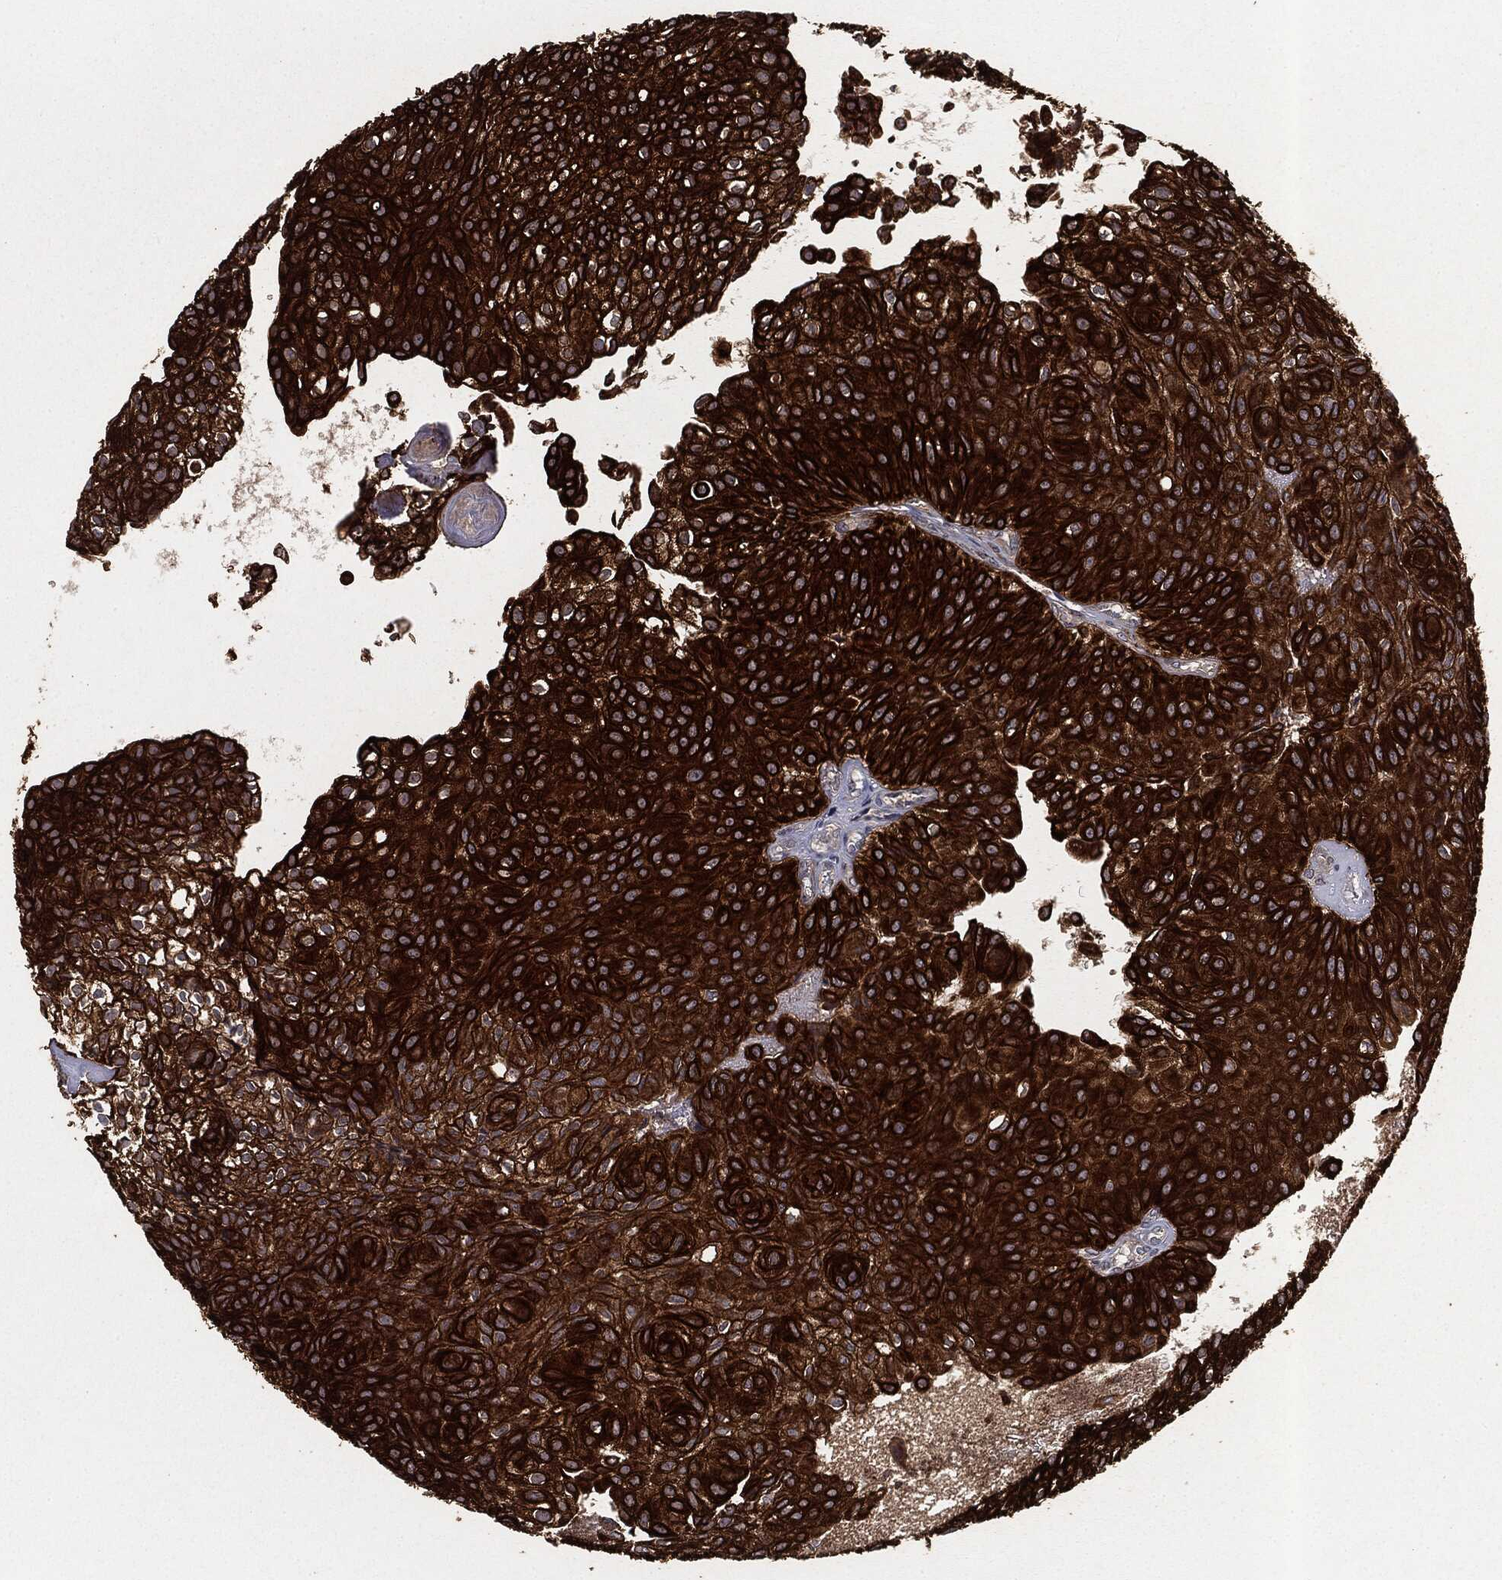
{"staining": {"intensity": "strong", "quantity": ">75%", "location": "cytoplasmic/membranous"}, "tissue": "urothelial cancer", "cell_type": "Tumor cells", "image_type": "cancer", "snomed": [{"axis": "morphology", "description": "Urothelial carcinoma, Low grade"}, {"axis": "topography", "description": "Urinary bladder"}], "caption": "Urothelial cancer stained with a brown dye displays strong cytoplasmic/membranous positive staining in about >75% of tumor cells.", "gene": "KRT7", "patient": {"sex": "male", "age": 89}}